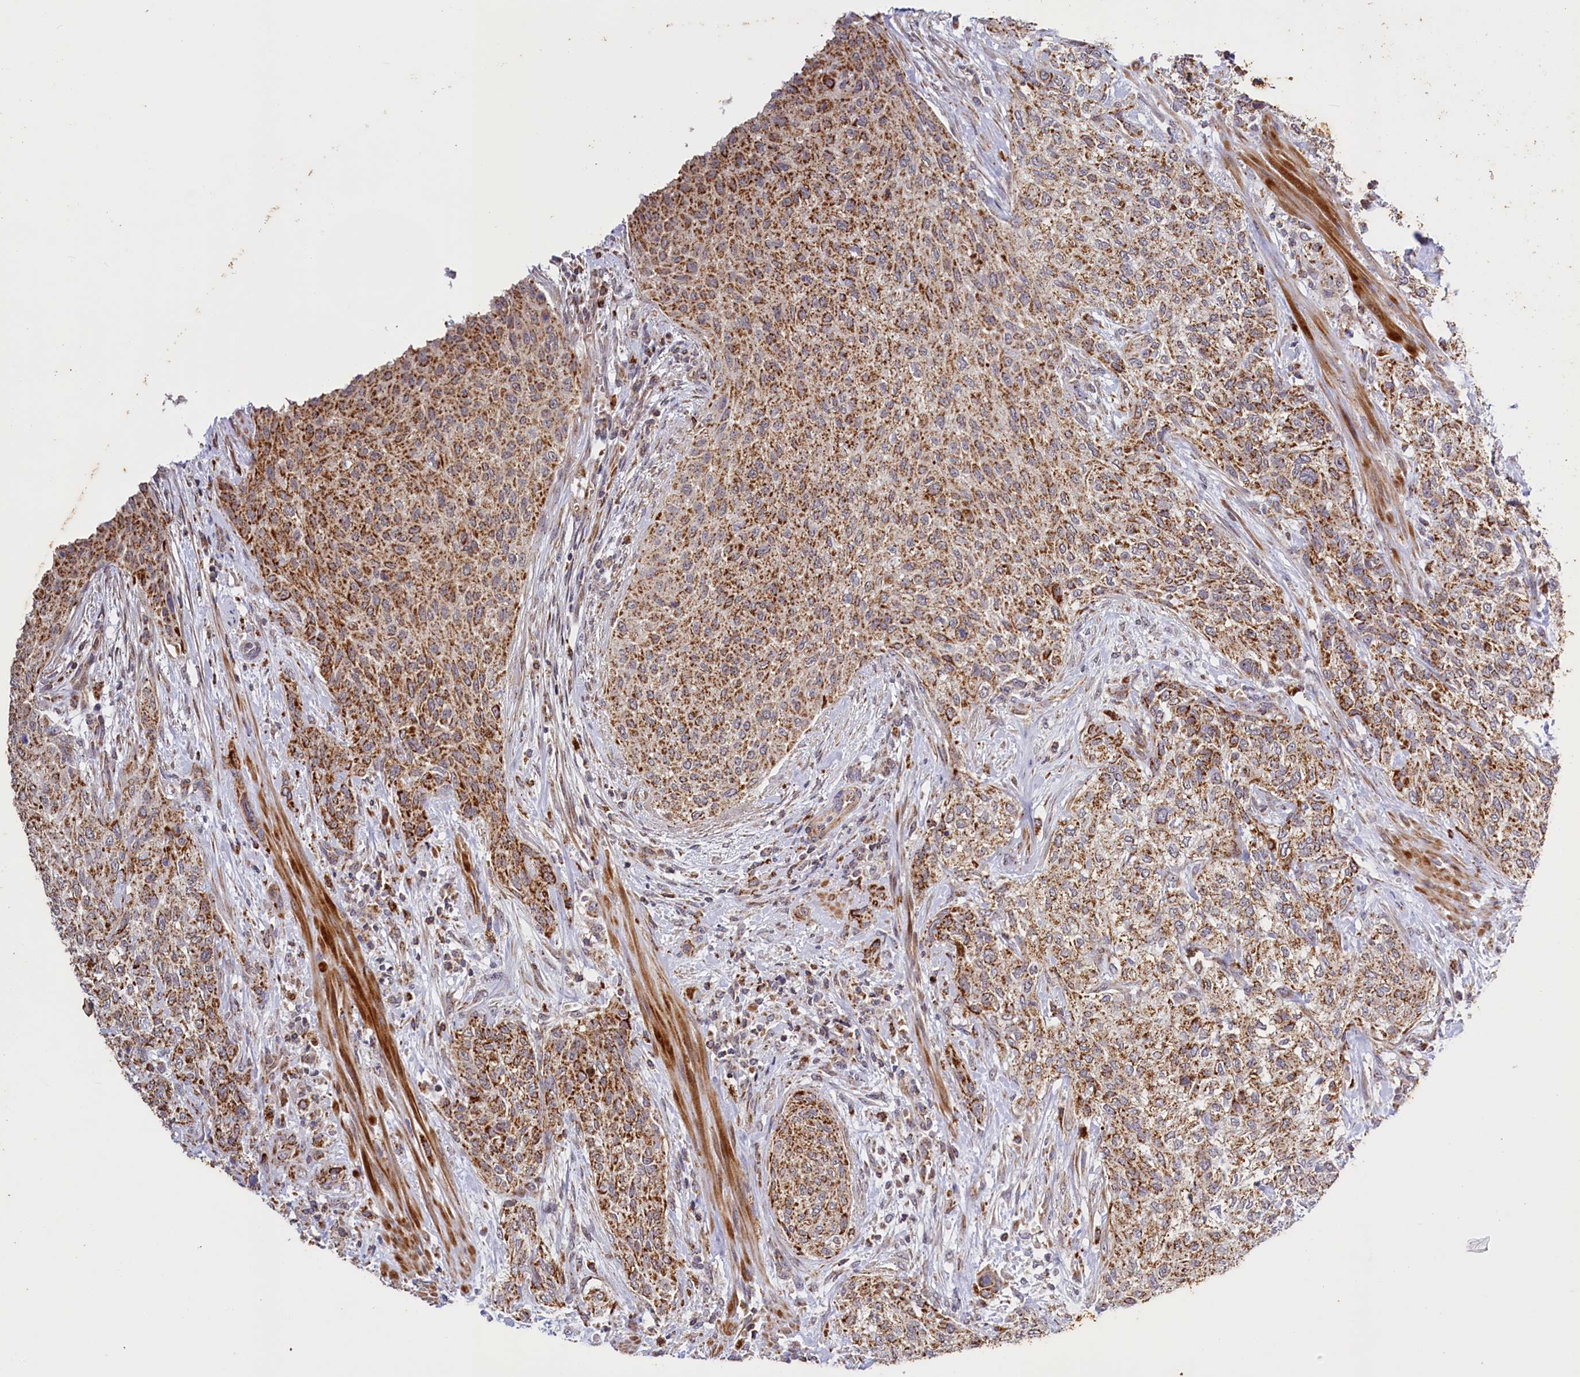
{"staining": {"intensity": "strong", "quantity": ">75%", "location": "cytoplasmic/membranous"}, "tissue": "urothelial cancer", "cell_type": "Tumor cells", "image_type": "cancer", "snomed": [{"axis": "morphology", "description": "Normal tissue, NOS"}, {"axis": "morphology", "description": "Urothelial carcinoma, NOS"}, {"axis": "topography", "description": "Urinary bladder"}, {"axis": "topography", "description": "Peripheral nerve tissue"}], "caption": "Protein staining by immunohistochemistry (IHC) shows strong cytoplasmic/membranous staining in about >75% of tumor cells in transitional cell carcinoma.", "gene": "DYNC2H1", "patient": {"sex": "male", "age": 35}}